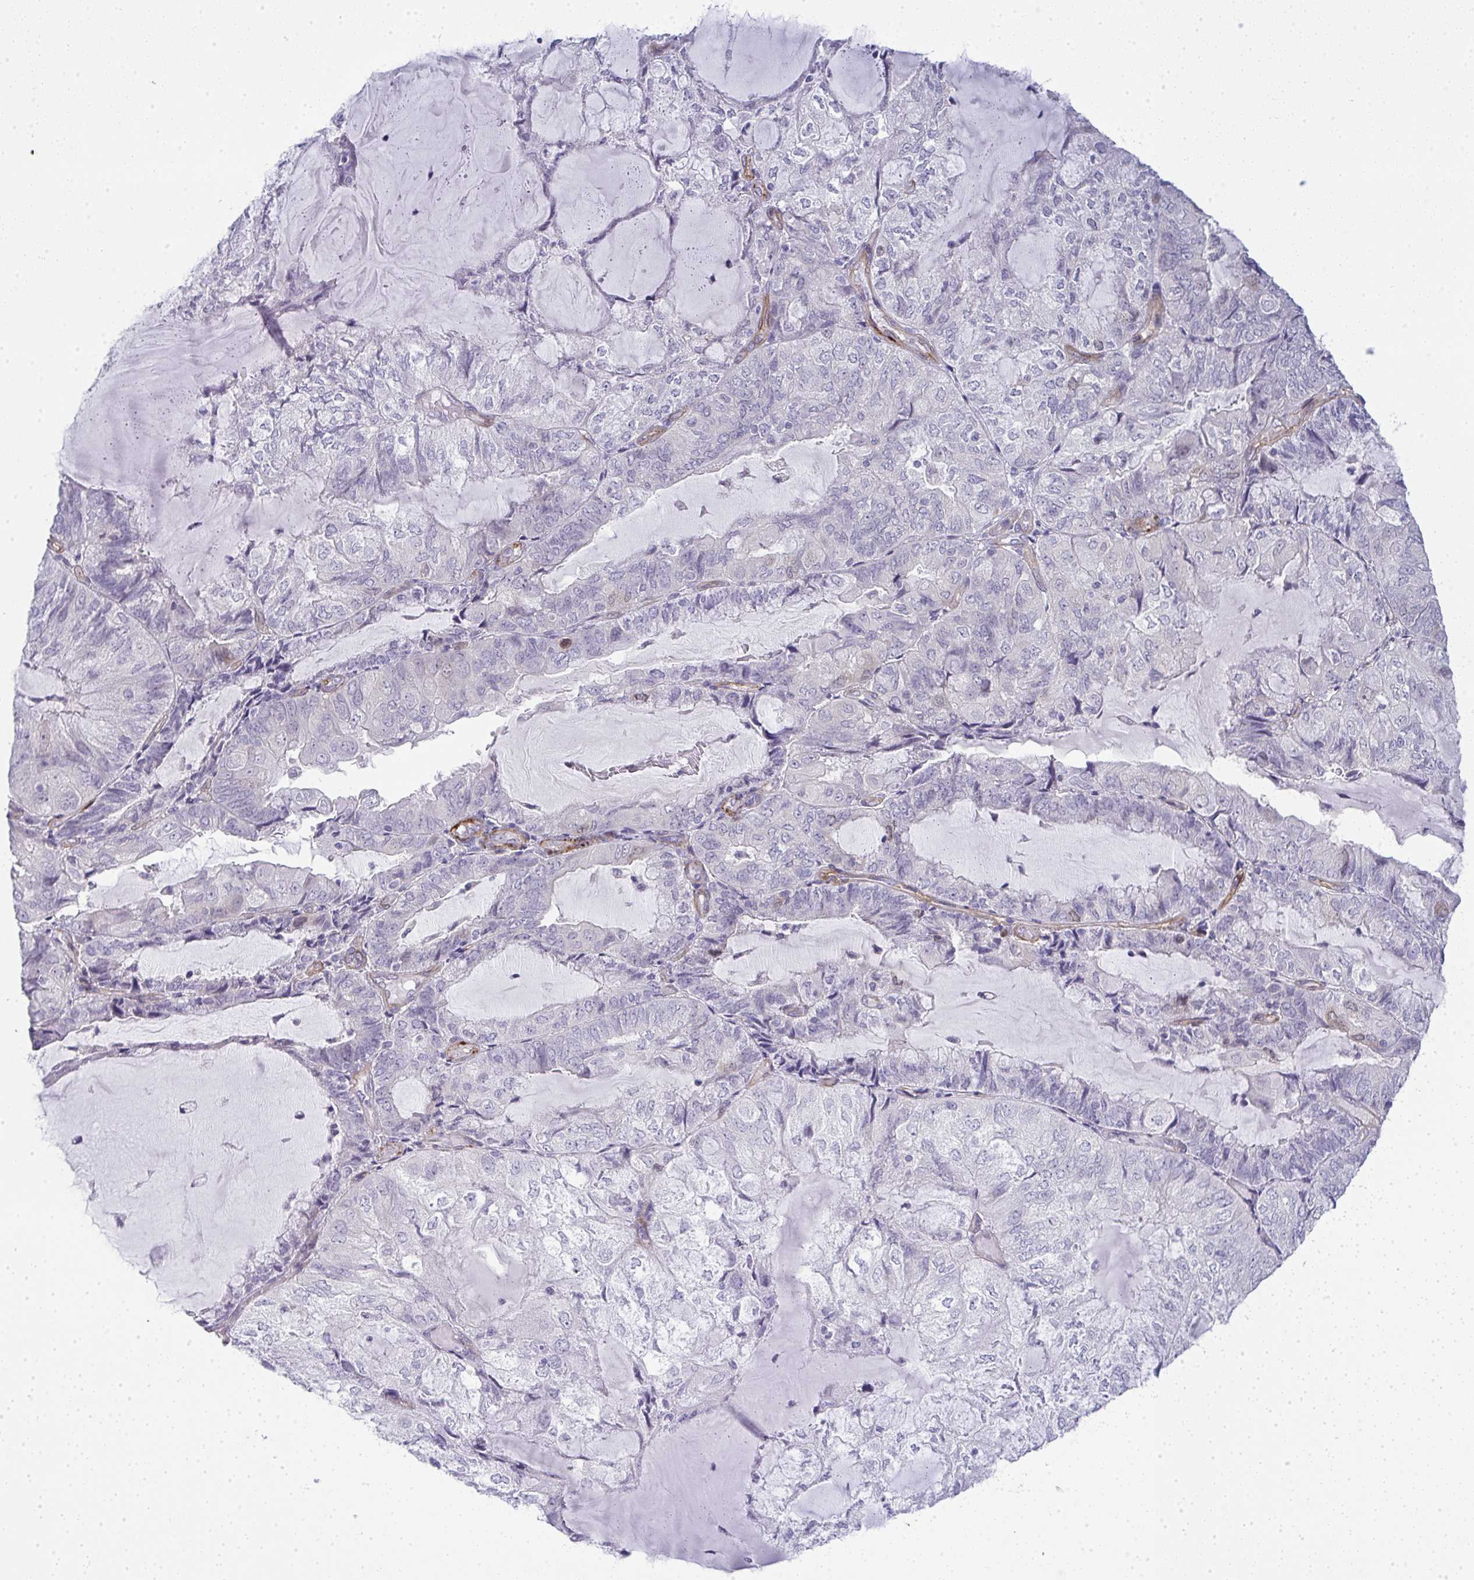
{"staining": {"intensity": "negative", "quantity": "none", "location": "none"}, "tissue": "endometrial cancer", "cell_type": "Tumor cells", "image_type": "cancer", "snomed": [{"axis": "morphology", "description": "Adenocarcinoma, NOS"}, {"axis": "topography", "description": "Endometrium"}], "caption": "An image of endometrial cancer stained for a protein shows no brown staining in tumor cells.", "gene": "UBE2S", "patient": {"sex": "female", "age": 81}}